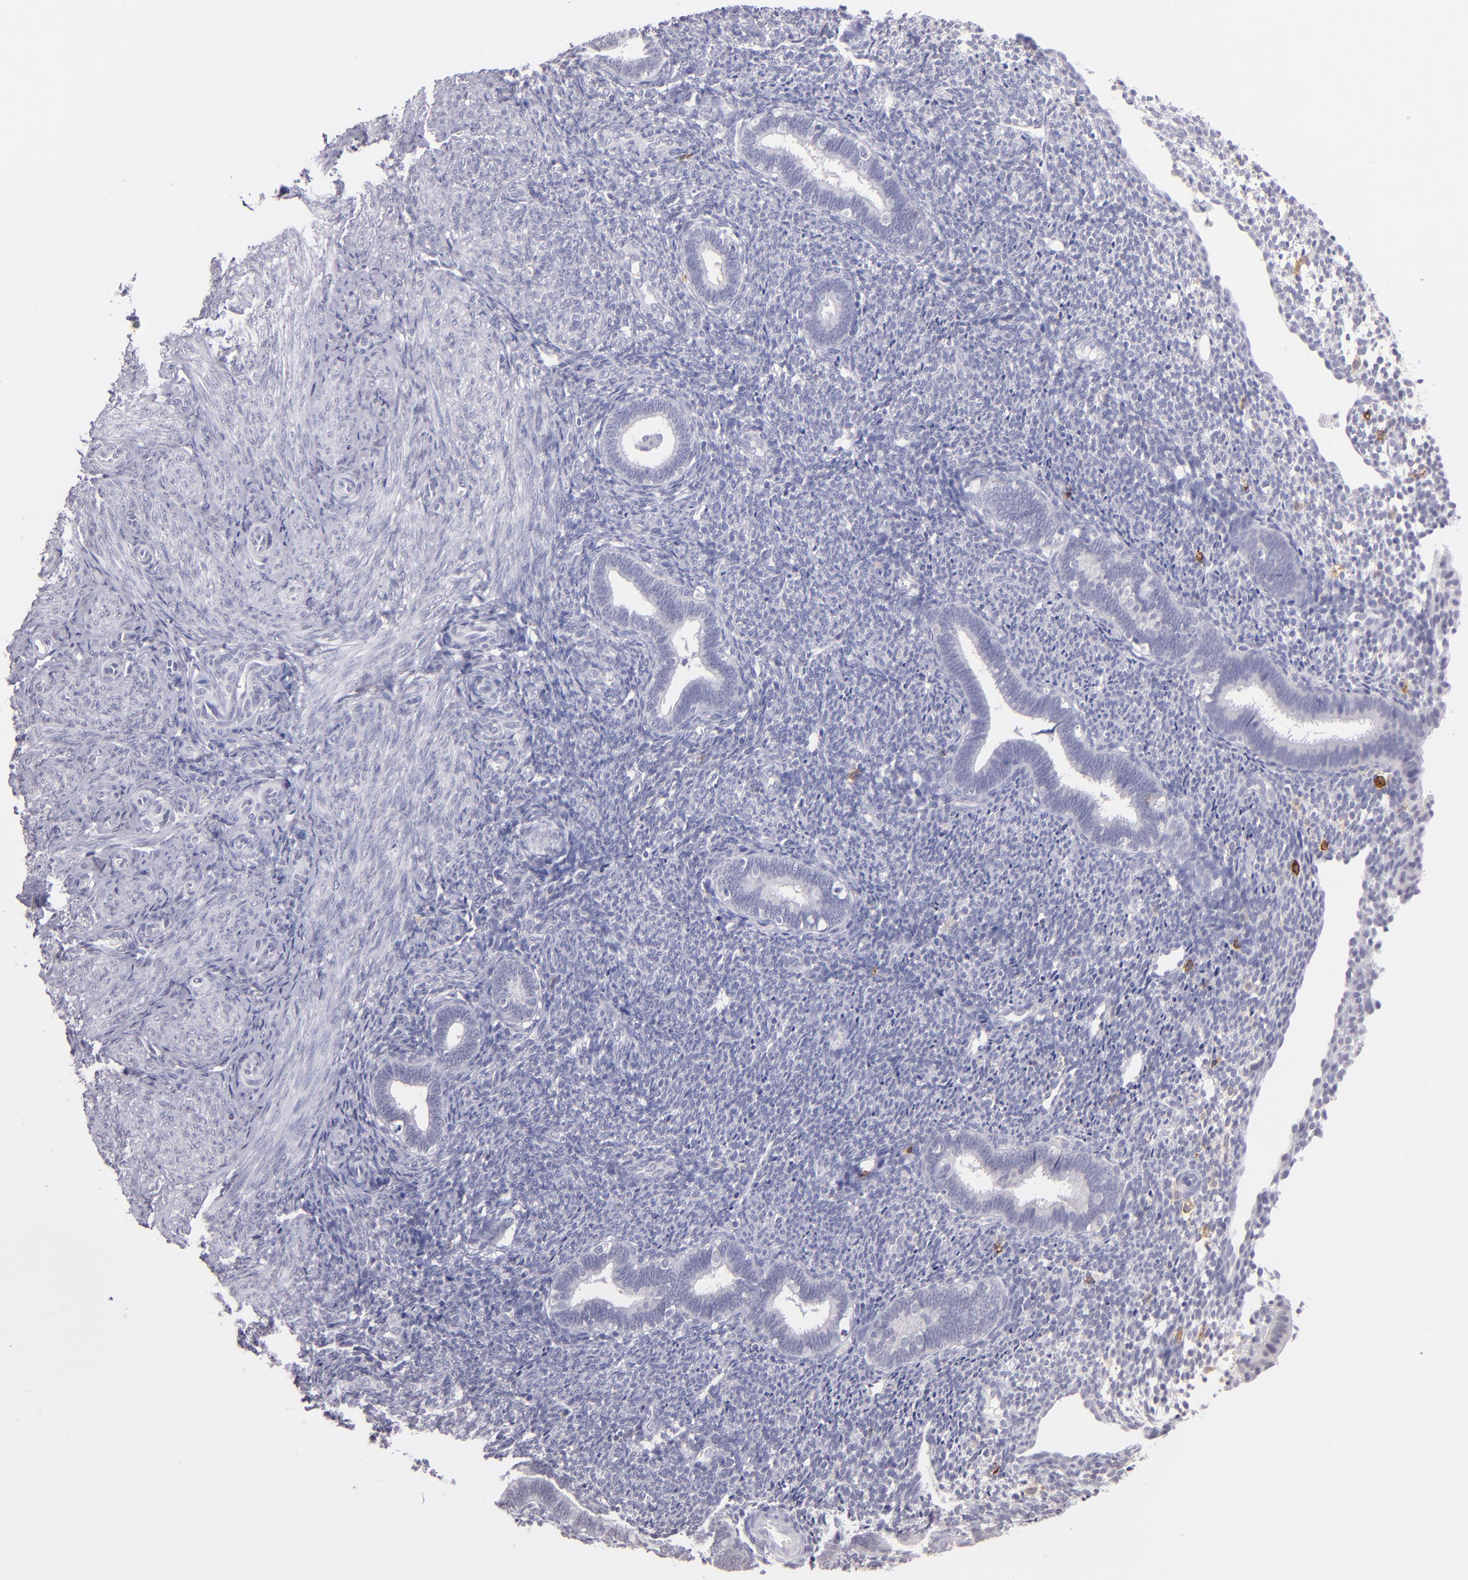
{"staining": {"intensity": "negative", "quantity": "none", "location": "none"}, "tissue": "endometrium", "cell_type": "Cells in endometrial stroma", "image_type": "normal", "snomed": [{"axis": "morphology", "description": "Normal tissue, NOS"}, {"axis": "topography", "description": "Endometrium"}], "caption": "Human endometrium stained for a protein using IHC shows no expression in cells in endometrial stroma.", "gene": "IL2RA", "patient": {"sex": "female", "age": 27}}